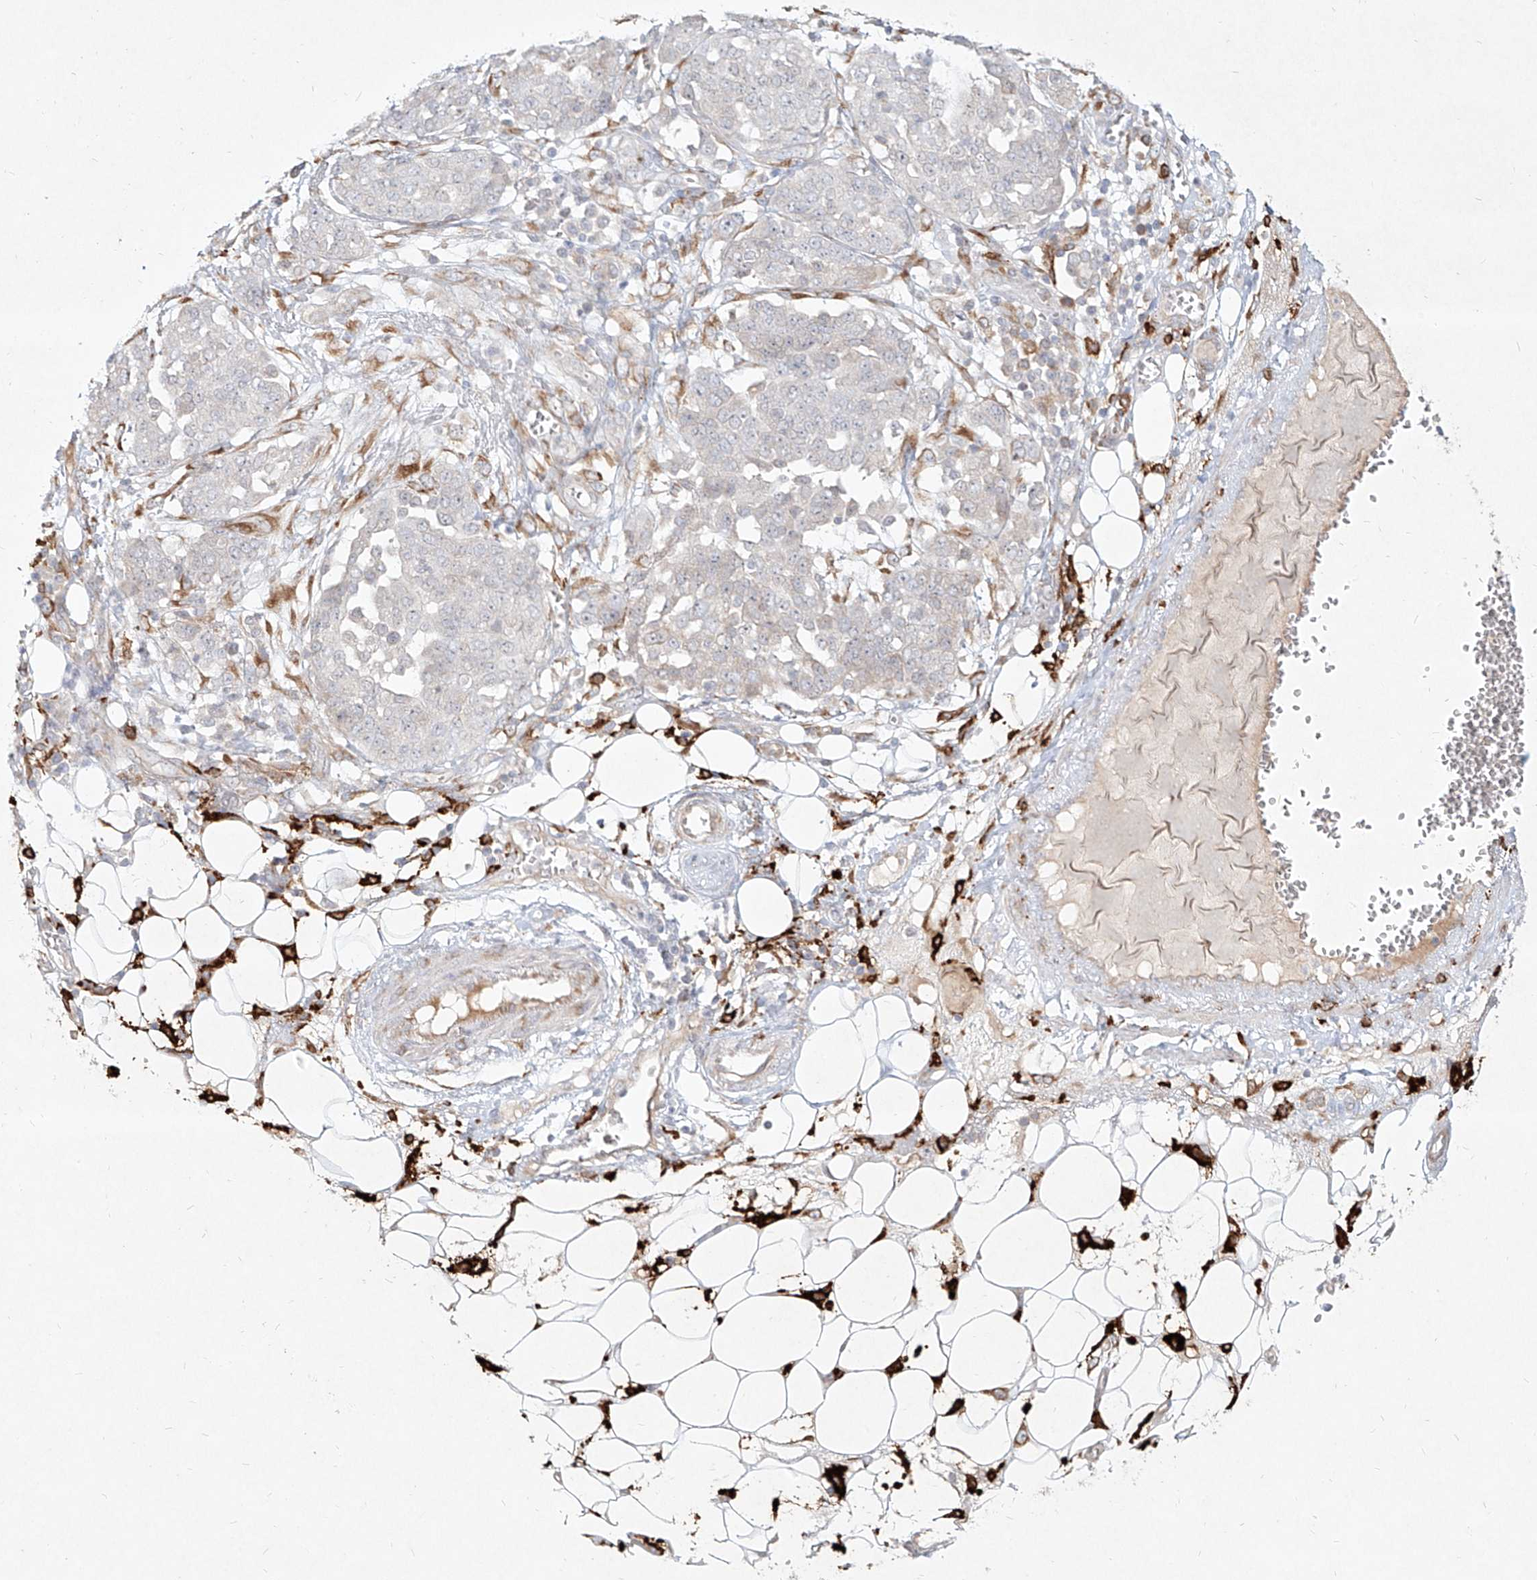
{"staining": {"intensity": "negative", "quantity": "none", "location": "none"}, "tissue": "ovarian cancer", "cell_type": "Tumor cells", "image_type": "cancer", "snomed": [{"axis": "morphology", "description": "Cystadenocarcinoma, serous, NOS"}, {"axis": "topography", "description": "Soft tissue"}, {"axis": "topography", "description": "Ovary"}], "caption": "The micrograph displays no significant expression in tumor cells of ovarian cancer (serous cystadenocarcinoma).", "gene": "CD209", "patient": {"sex": "female", "age": 57}}